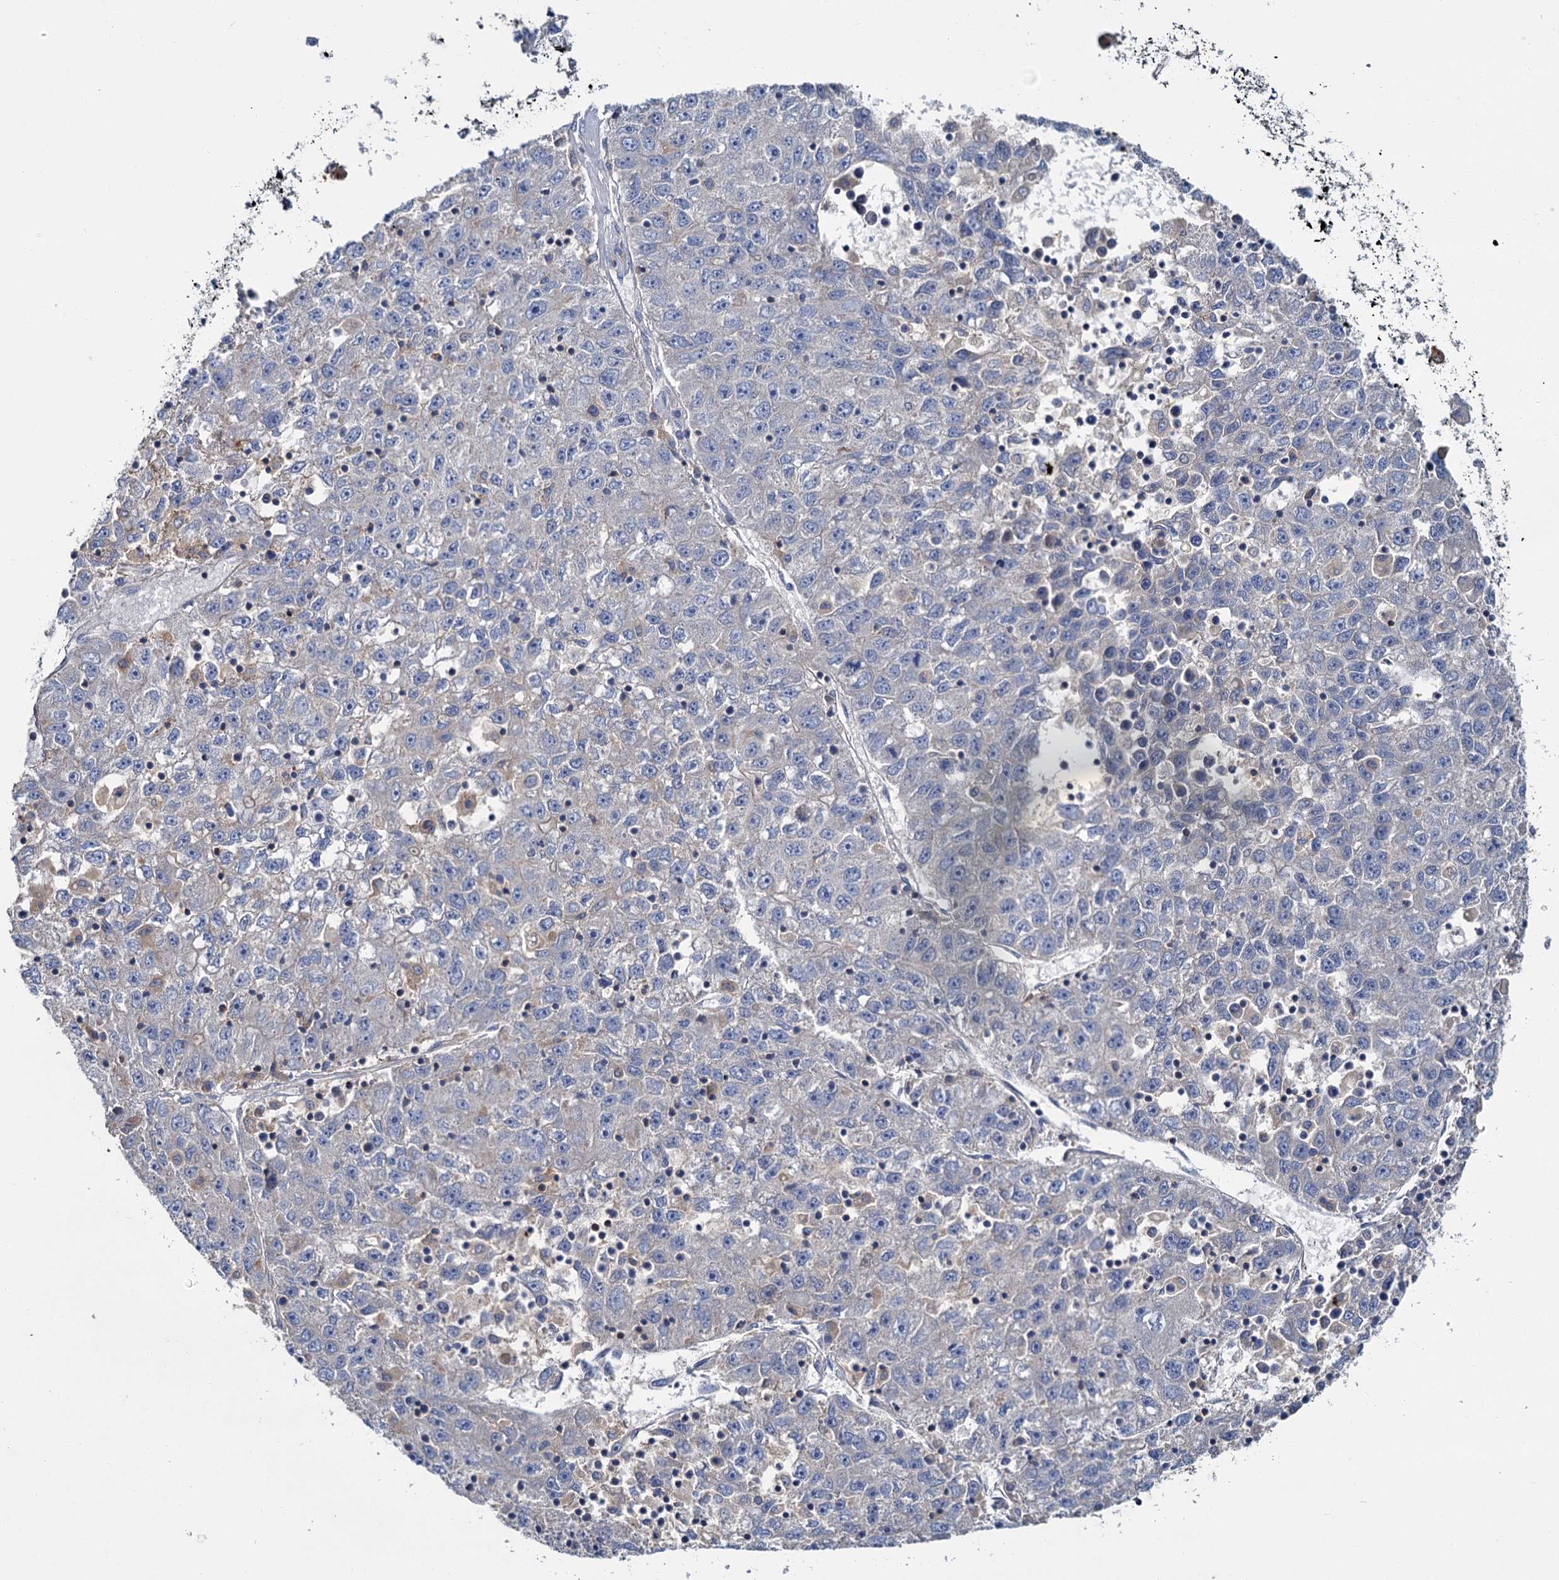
{"staining": {"intensity": "negative", "quantity": "none", "location": "none"}, "tissue": "liver cancer", "cell_type": "Tumor cells", "image_type": "cancer", "snomed": [{"axis": "morphology", "description": "Carcinoma, Hepatocellular, NOS"}, {"axis": "topography", "description": "Liver"}], "caption": "Immunohistochemical staining of hepatocellular carcinoma (liver) demonstrates no significant staining in tumor cells. (DAB immunohistochemistry, high magnification).", "gene": "FGFR2", "patient": {"sex": "female", "age": 58}}